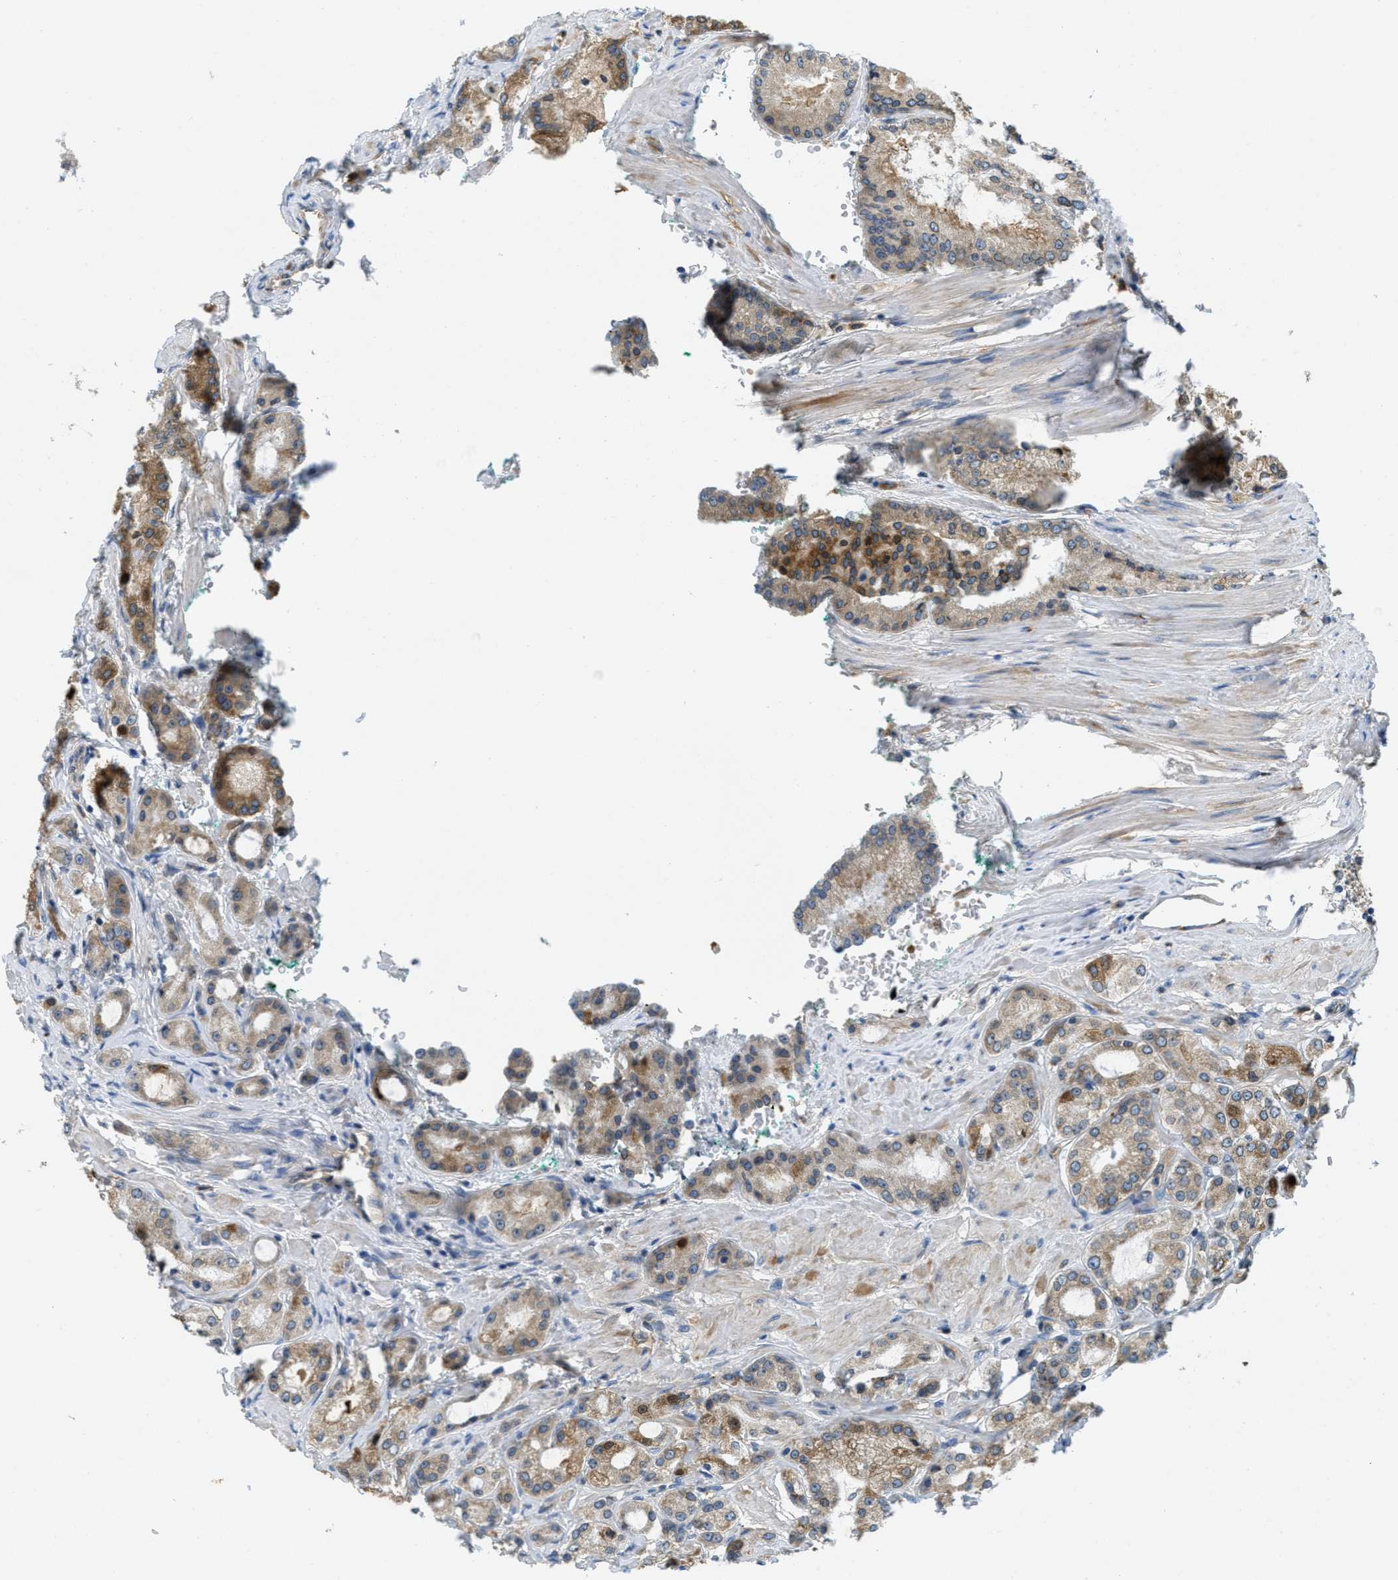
{"staining": {"intensity": "moderate", "quantity": ">75%", "location": "cytoplasmic/membranous"}, "tissue": "prostate cancer", "cell_type": "Tumor cells", "image_type": "cancer", "snomed": [{"axis": "morphology", "description": "Adenocarcinoma, Low grade"}, {"axis": "topography", "description": "Prostate"}], "caption": "Protein expression analysis of human adenocarcinoma (low-grade) (prostate) reveals moderate cytoplasmic/membranous expression in about >75% of tumor cells.", "gene": "MPDU1", "patient": {"sex": "male", "age": 63}}